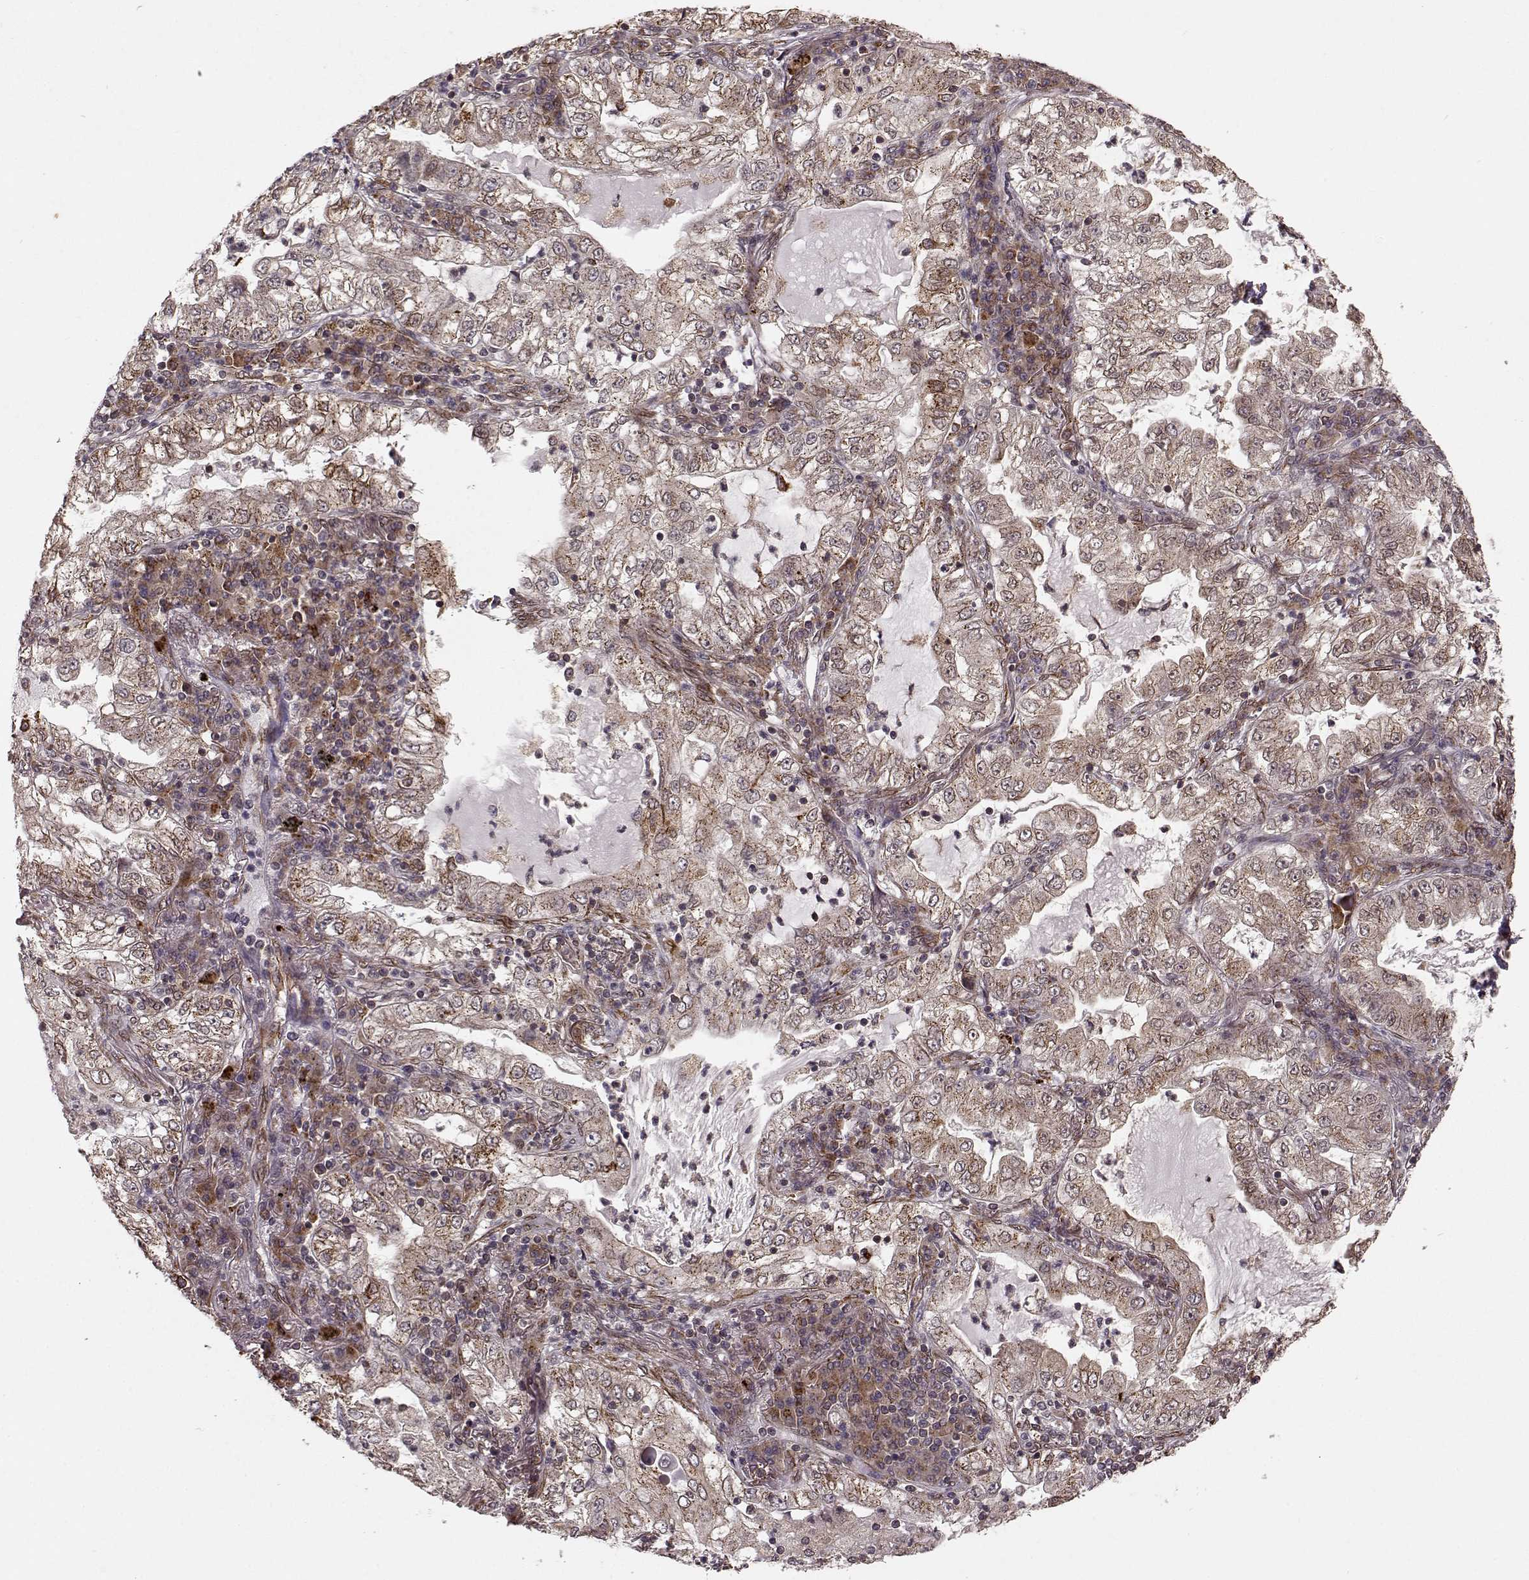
{"staining": {"intensity": "negative", "quantity": "none", "location": "none"}, "tissue": "lung cancer", "cell_type": "Tumor cells", "image_type": "cancer", "snomed": [{"axis": "morphology", "description": "Adenocarcinoma, NOS"}, {"axis": "topography", "description": "Lung"}], "caption": "Immunohistochemical staining of lung adenocarcinoma exhibits no significant staining in tumor cells.", "gene": "YIPF5", "patient": {"sex": "female", "age": 73}}